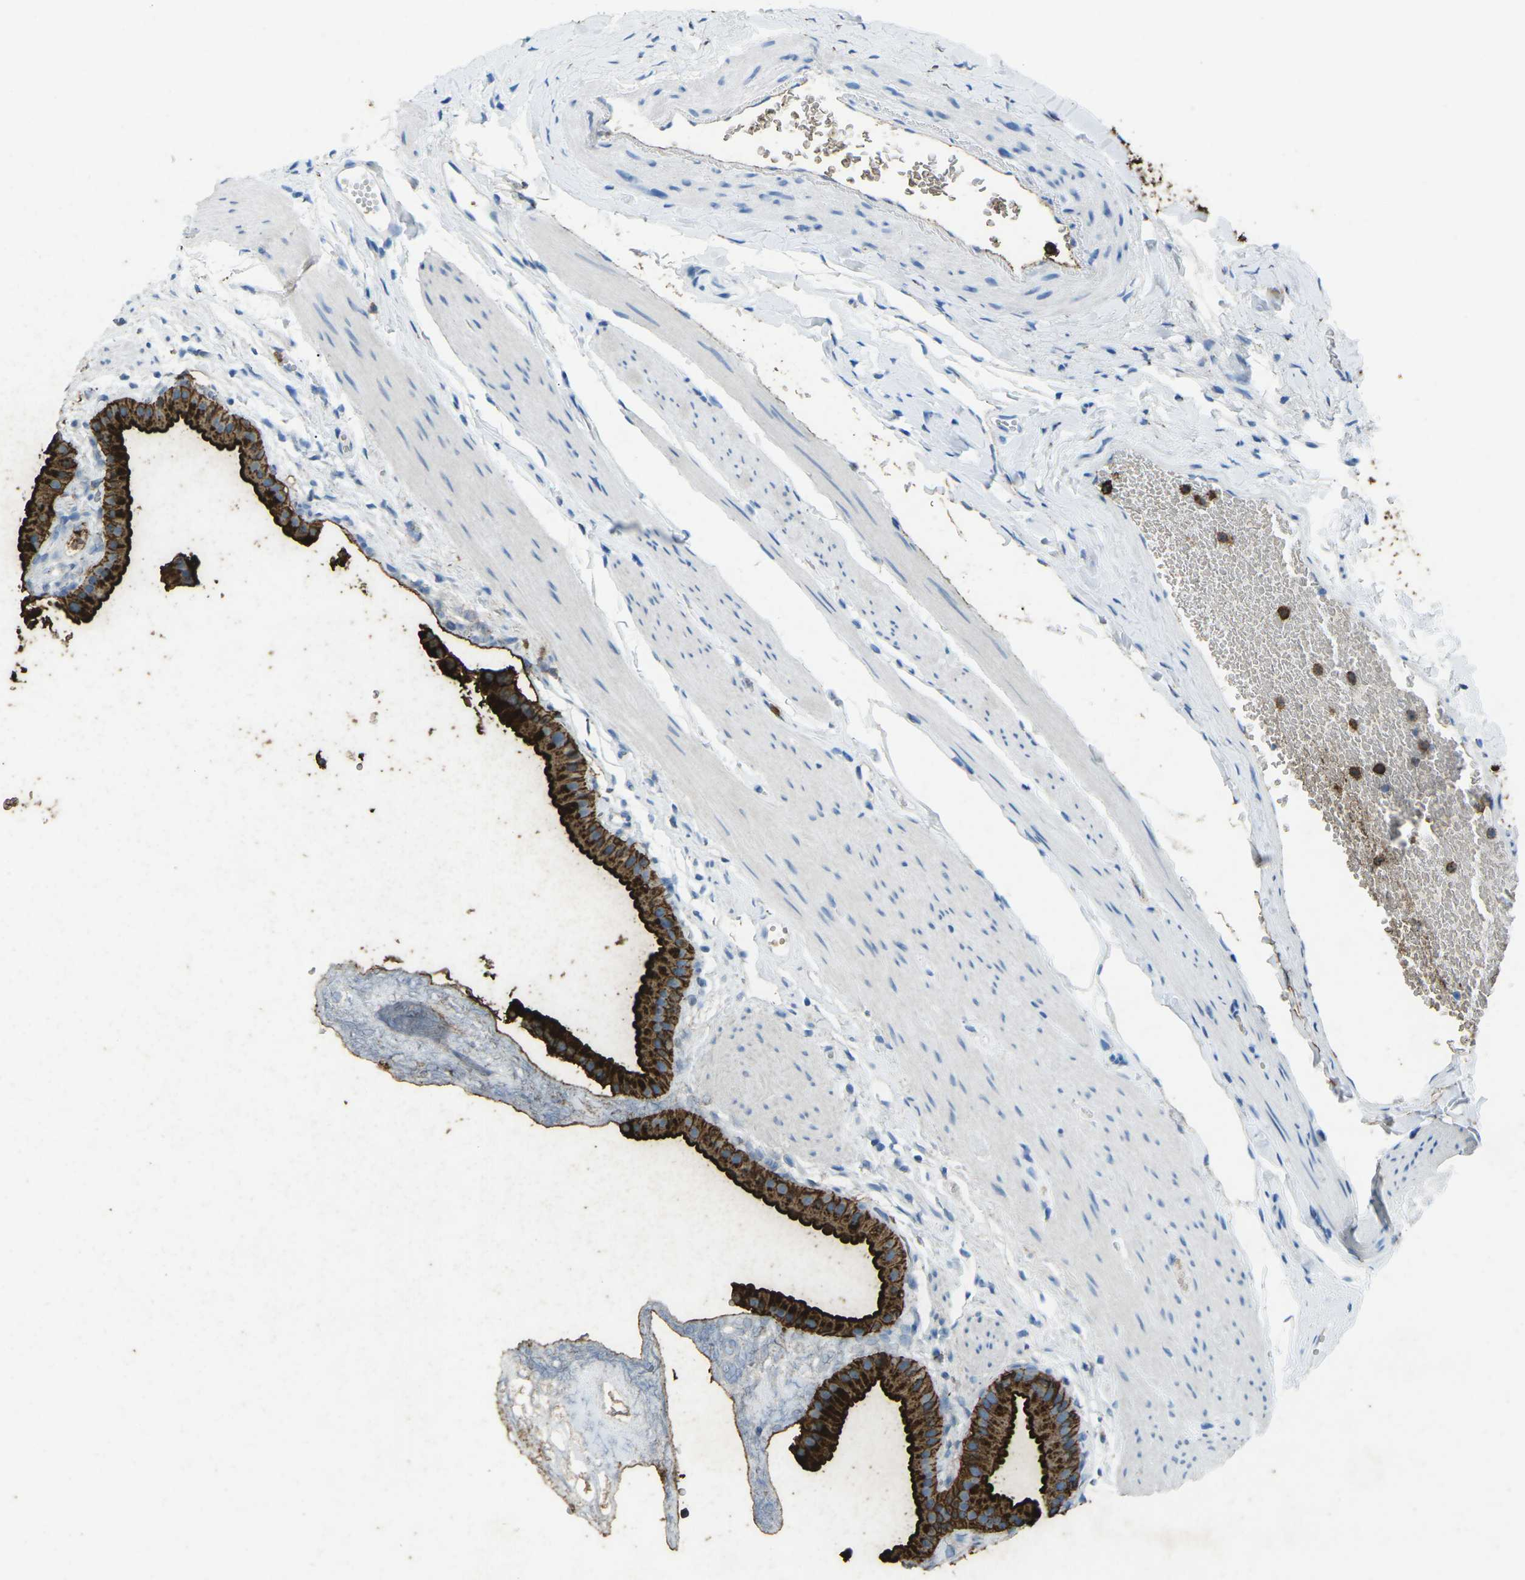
{"staining": {"intensity": "strong", "quantity": "<25%", "location": "cytoplasmic/membranous"}, "tissue": "gallbladder", "cell_type": "Glandular cells", "image_type": "normal", "snomed": [{"axis": "morphology", "description": "Normal tissue, NOS"}, {"axis": "topography", "description": "Gallbladder"}], "caption": "Immunohistochemistry (IHC) (DAB (3,3'-diaminobenzidine)) staining of benign gallbladder reveals strong cytoplasmic/membranous protein staining in about <25% of glandular cells.", "gene": "CTAGE1", "patient": {"sex": "female", "age": 64}}